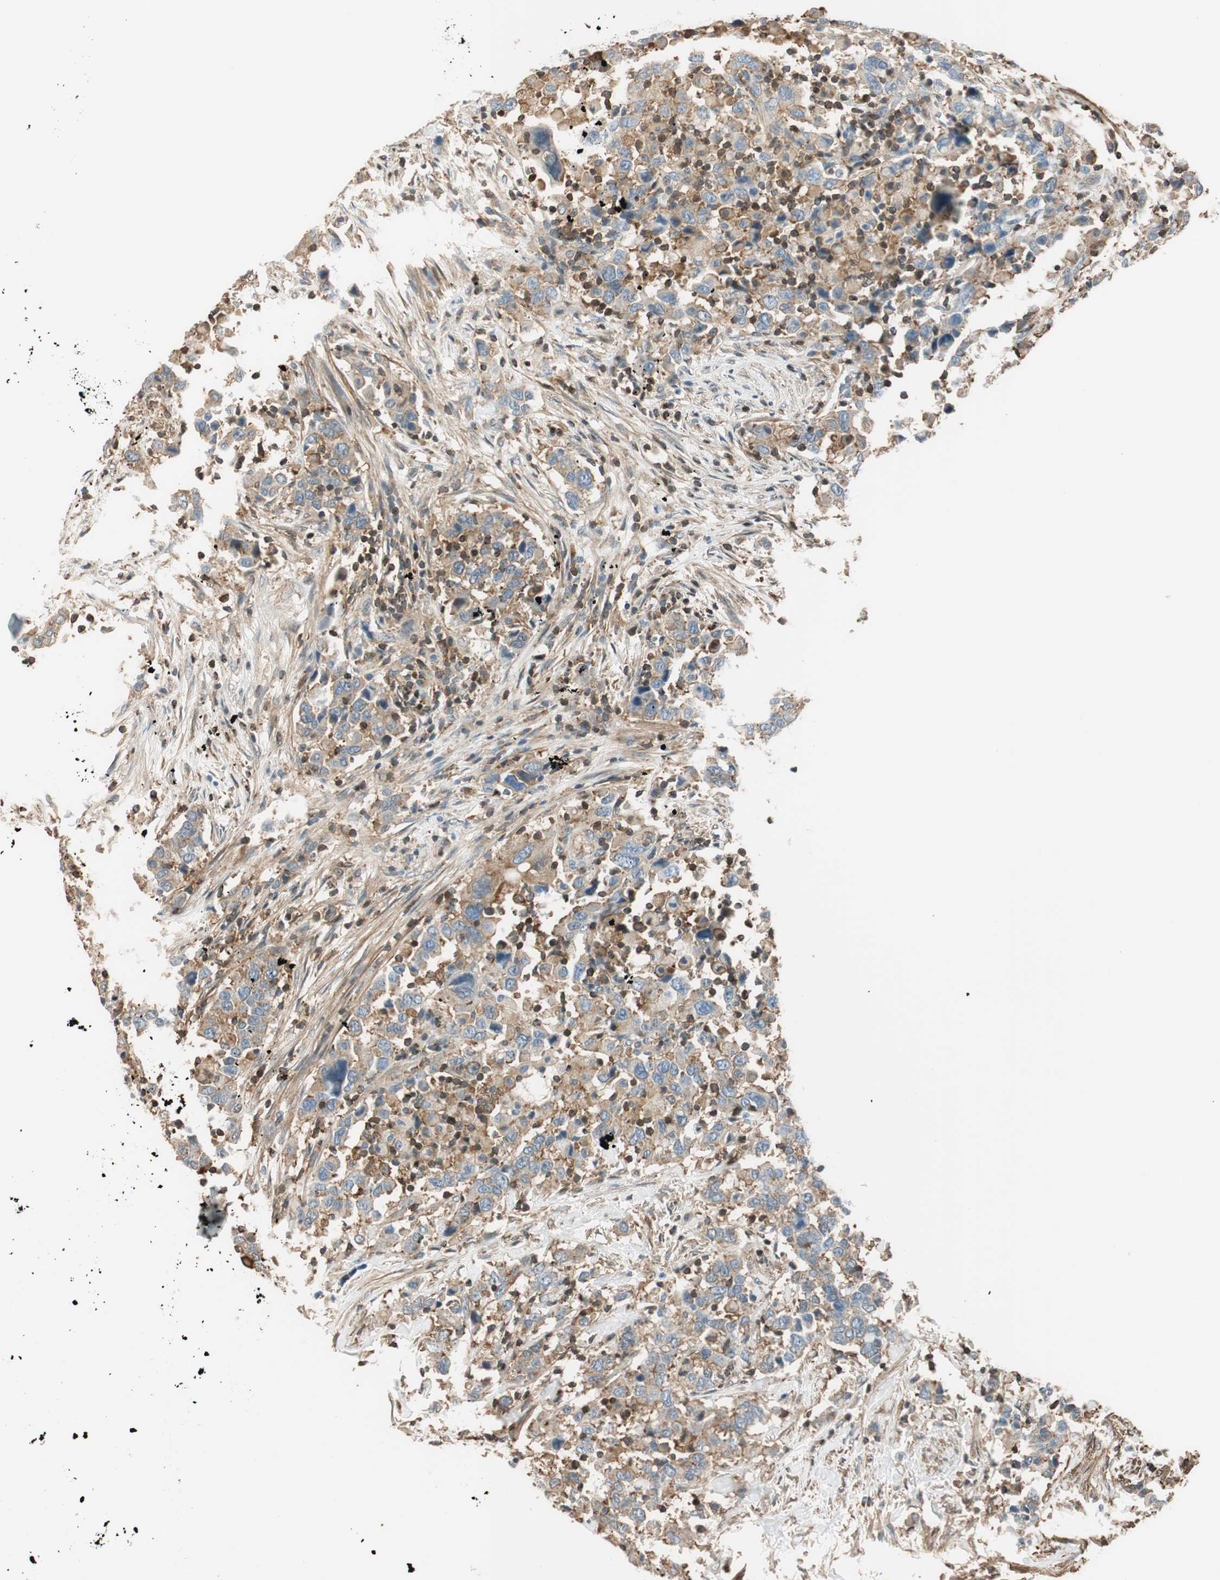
{"staining": {"intensity": "weak", "quantity": ">75%", "location": "cytoplasmic/membranous"}, "tissue": "urothelial cancer", "cell_type": "Tumor cells", "image_type": "cancer", "snomed": [{"axis": "morphology", "description": "Urothelial carcinoma, High grade"}, {"axis": "topography", "description": "Urinary bladder"}], "caption": "This micrograph shows urothelial cancer stained with immunohistochemistry to label a protein in brown. The cytoplasmic/membranous of tumor cells show weak positivity for the protein. Nuclei are counter-stained blue.", "gene": "PI4K2B", "patient": {"sex": "male", "age": 61}}